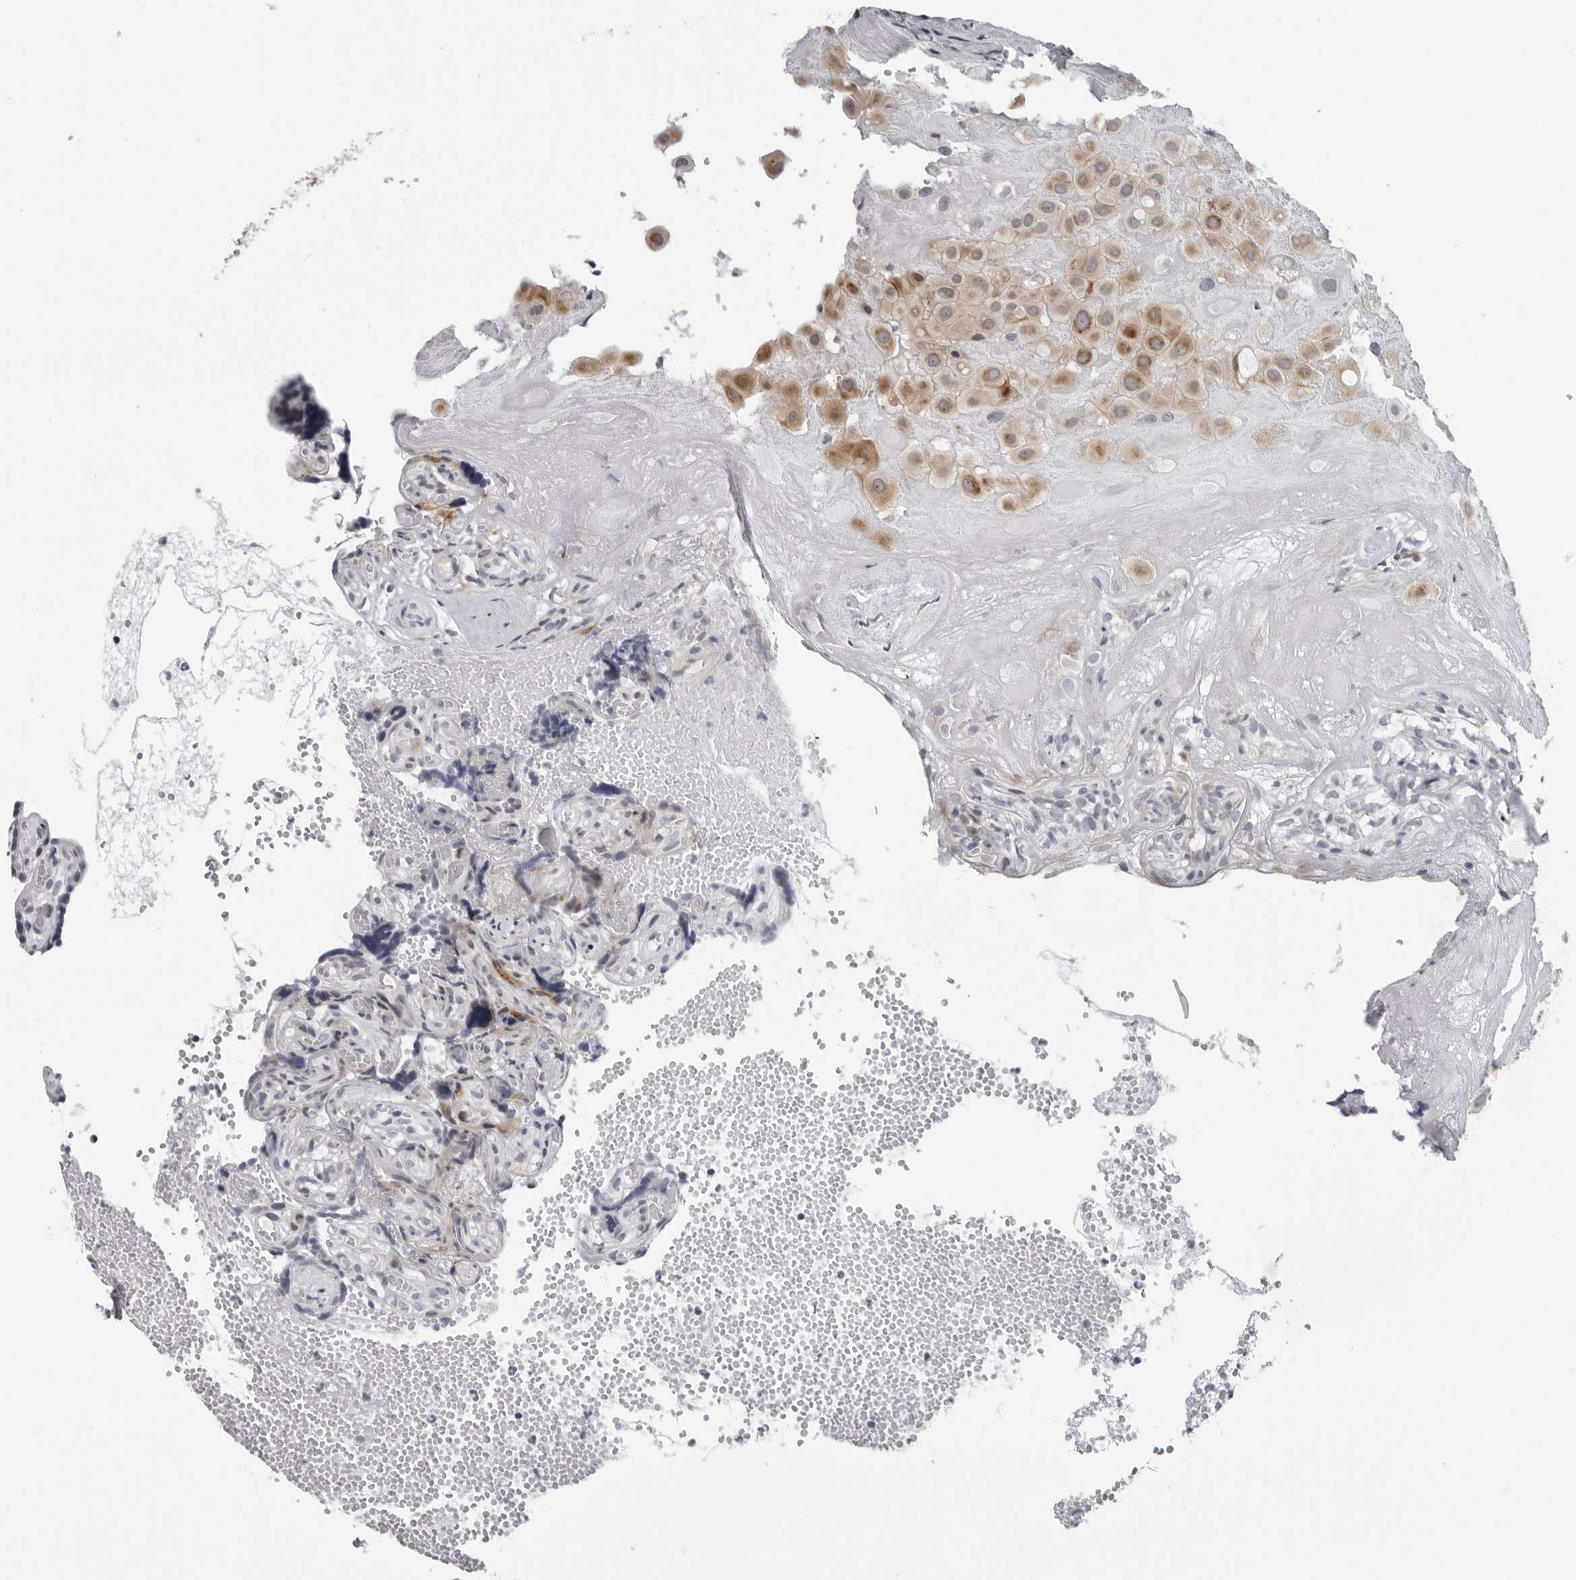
{"staining": {"intensity": "moderate", "quantity": ">75%", "location": "cytoplasmic/membranous"}, "tissue": "placenta", "cell_type": "Decidual cells", "image_type": "normal", "snomed": [{"axis": "morphology", "description": "Normal tissue, NOS"}, {"axis": "topography", "description": "Placenta"}], "caption": "Immunohistochemistry (IHC) of normal human placenta exhibits medium levels of moderate cytoplasmic/membranous staining in about >75% of decidual cells. (Brightfield microscopy of DAB IHC at high magnification).", "gene": "PIP4K2C", "patient": {"sex": "female", "age": 30}}